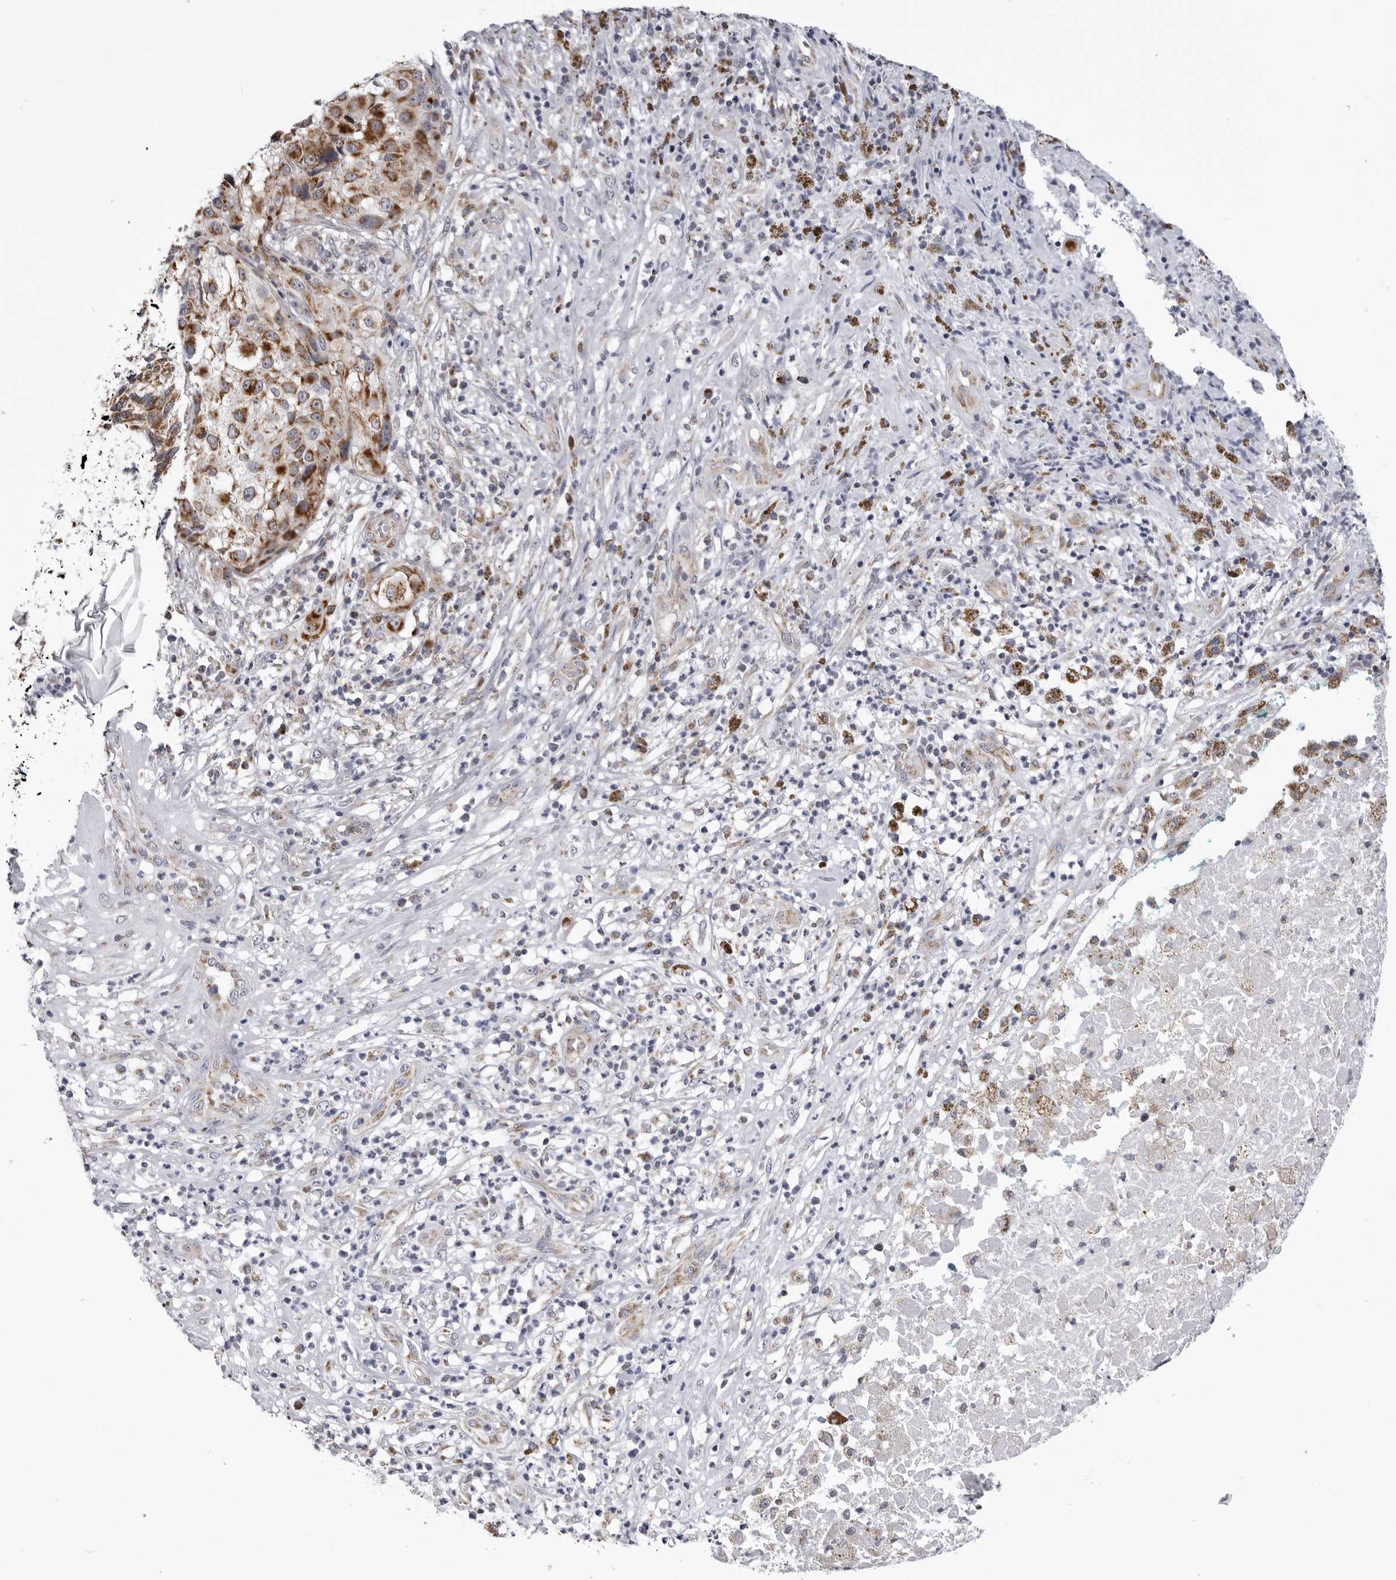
{"staining": {"intensity": "strong", "quantity": ">75%", "location": "cytoplasmic/membranous"}, "tissue": "melanoma", "cell_type": "Tumor cells", "image_type": "cancer", "snomed": [{"axis": "morphology", "description": "Necrosis, NOS"}, {"axis": "morphology", "description": "Malignant melanoma, NOS"}, {"axis": "topography", "description": "Skin"}], "caption": "Immunohistochemical staining of malignant melanoma reveals high levels of strong cytoplasmic/membranous positivity in about >75% of tumor cells.", "gene": "FH", "patient": {"sex": "female", "age": 87}}